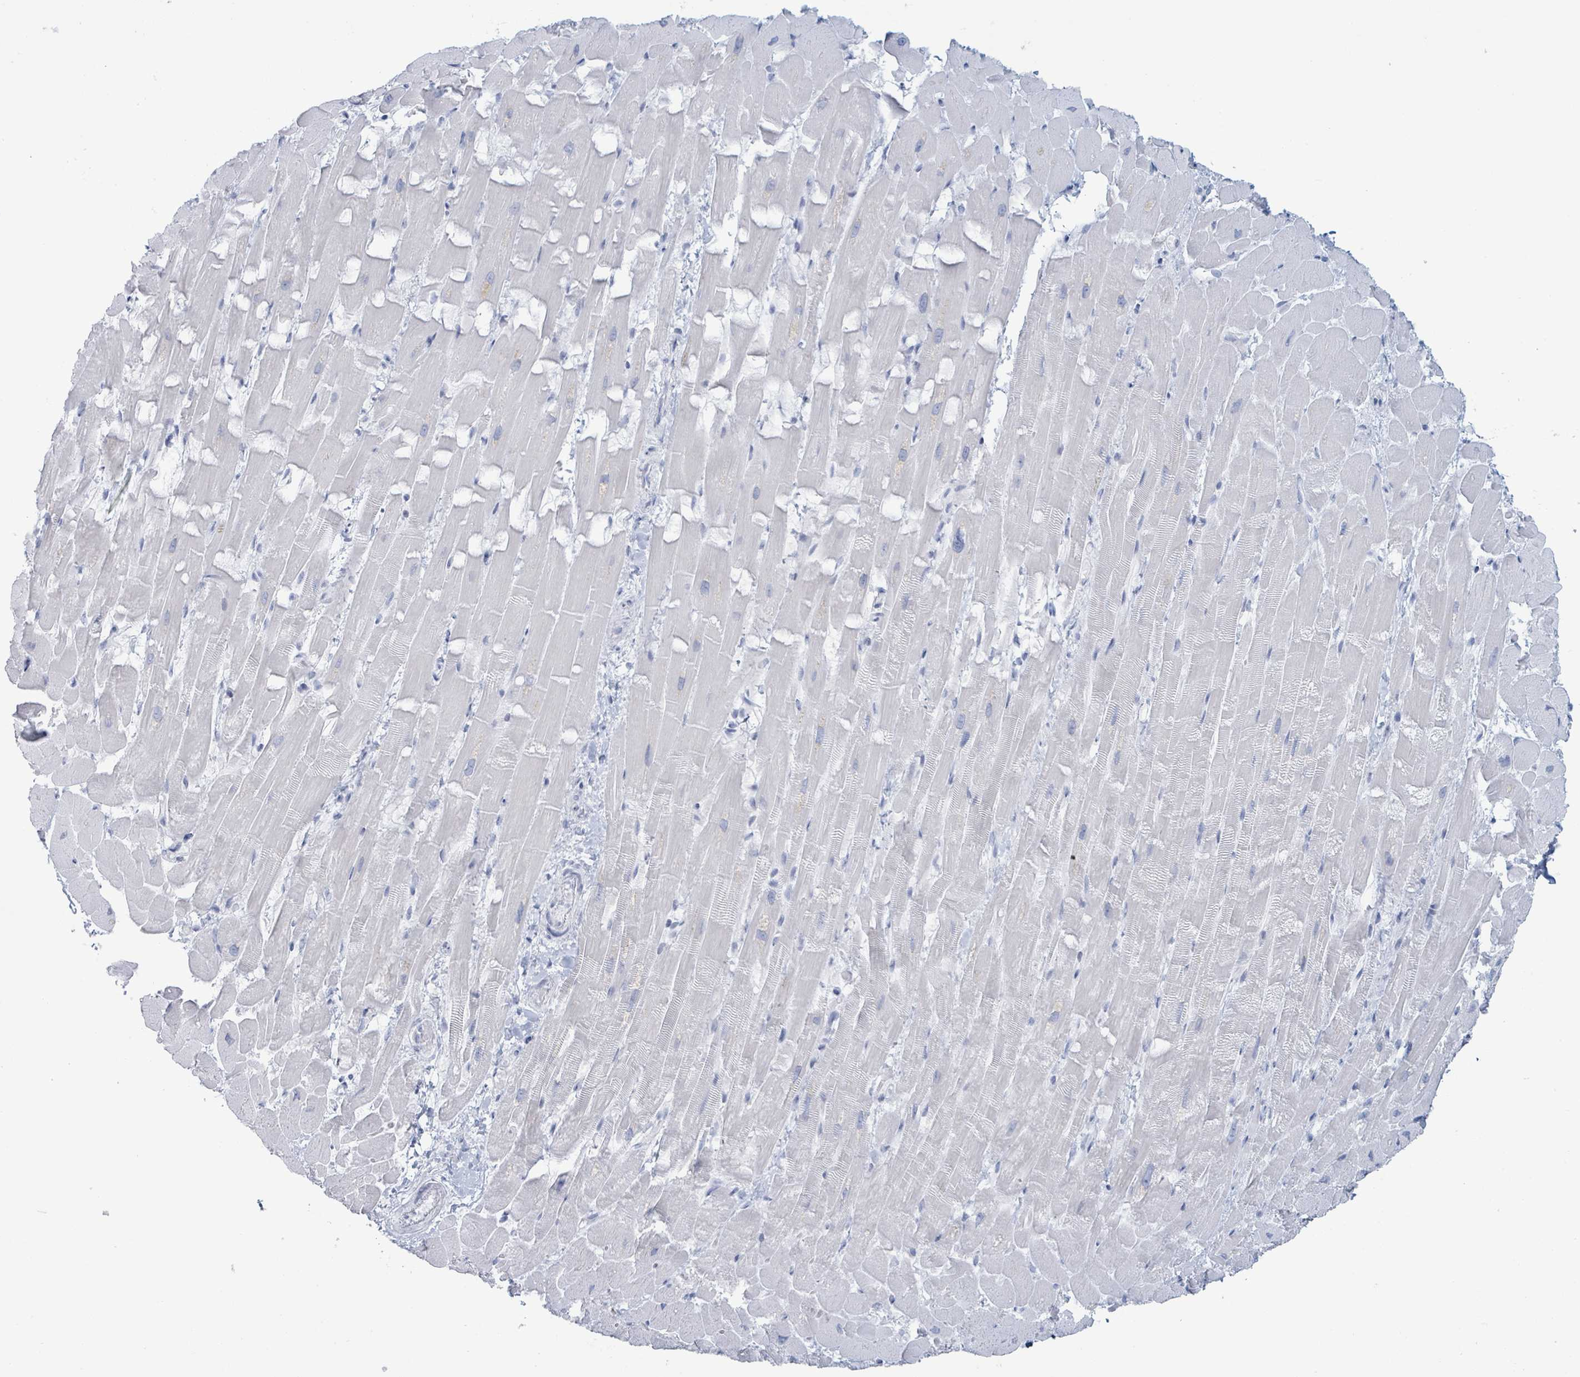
{"staining": {"intensity": "negative", "quantity": "none", "location": "none"}, "tissue": "heart muscle", "cell_type": "Cardiomyocytes", "image_type": "normal", "snomed": [{"axis": "morphology", "description": "Normal tissue, NOS"}, {"axis": "topography", "description": "Heart"}], "caption": "This is an immunohistochemistry image of normal heart muscle. There is no expression in cardiomyocytes.", "gene": "KRT8", "patient": {"sex": "male", "age": 37}}